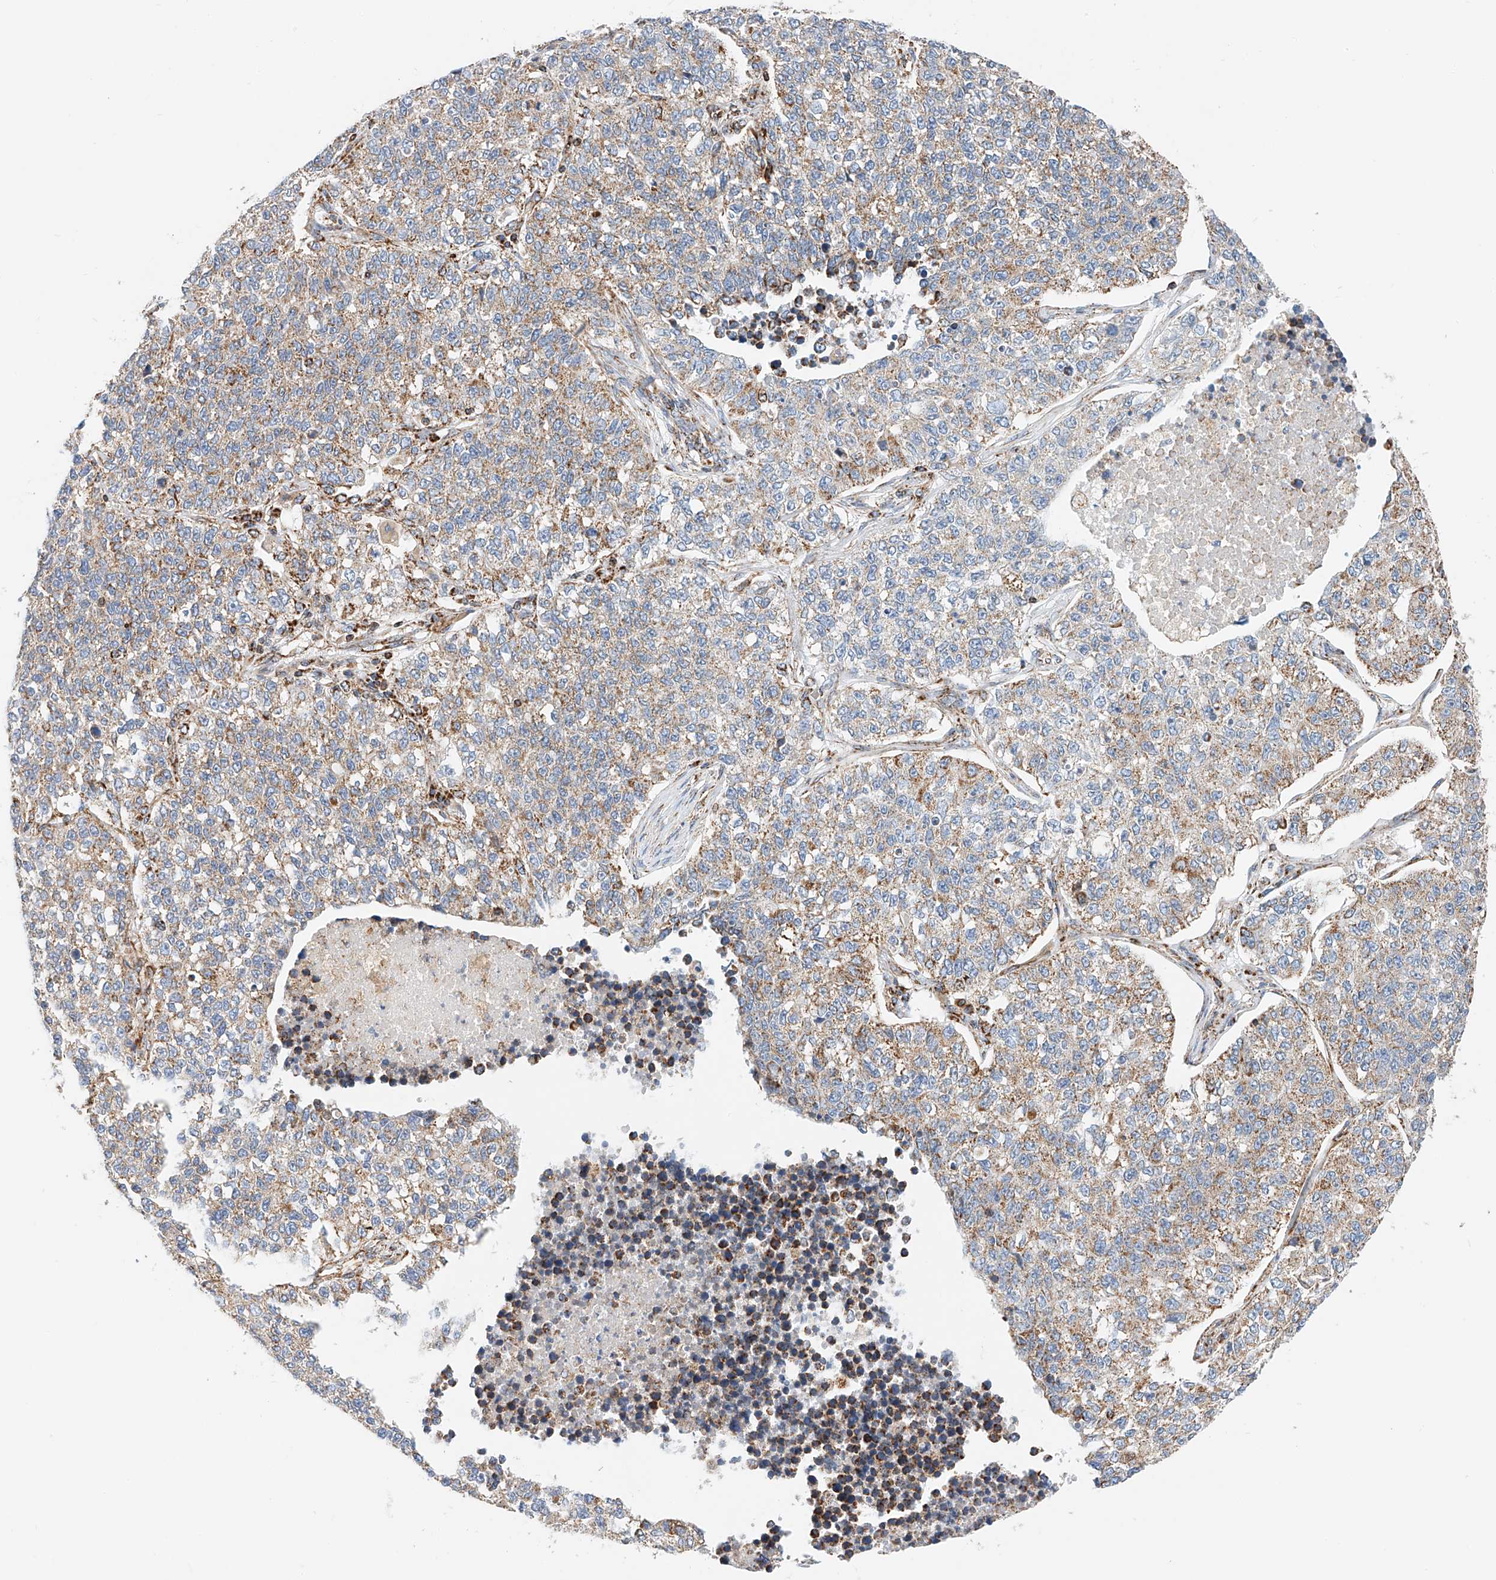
{"staining": {"intensity": "weak", "quantity": ">75%", "location": "cytoplasmic/membranous"}, "tissue": "lung cancer", "cell_type": "Tumor cells", "image_type": "cancer", "snomed": [{"axis": "morphology", "description": "Adenocarcinoma, NOS"}, {"axis": "topography", "description": "Lung"}], "caption": "A brown stain labels weak cytoplasmic/membranous staining of a protein in lung adenocarcinoma tumor cells. (Brightfield microscopy of DAB IHC at high magnification).", "gene": "NDUFV3", "patient": {"sex": "male", "age": 49}}